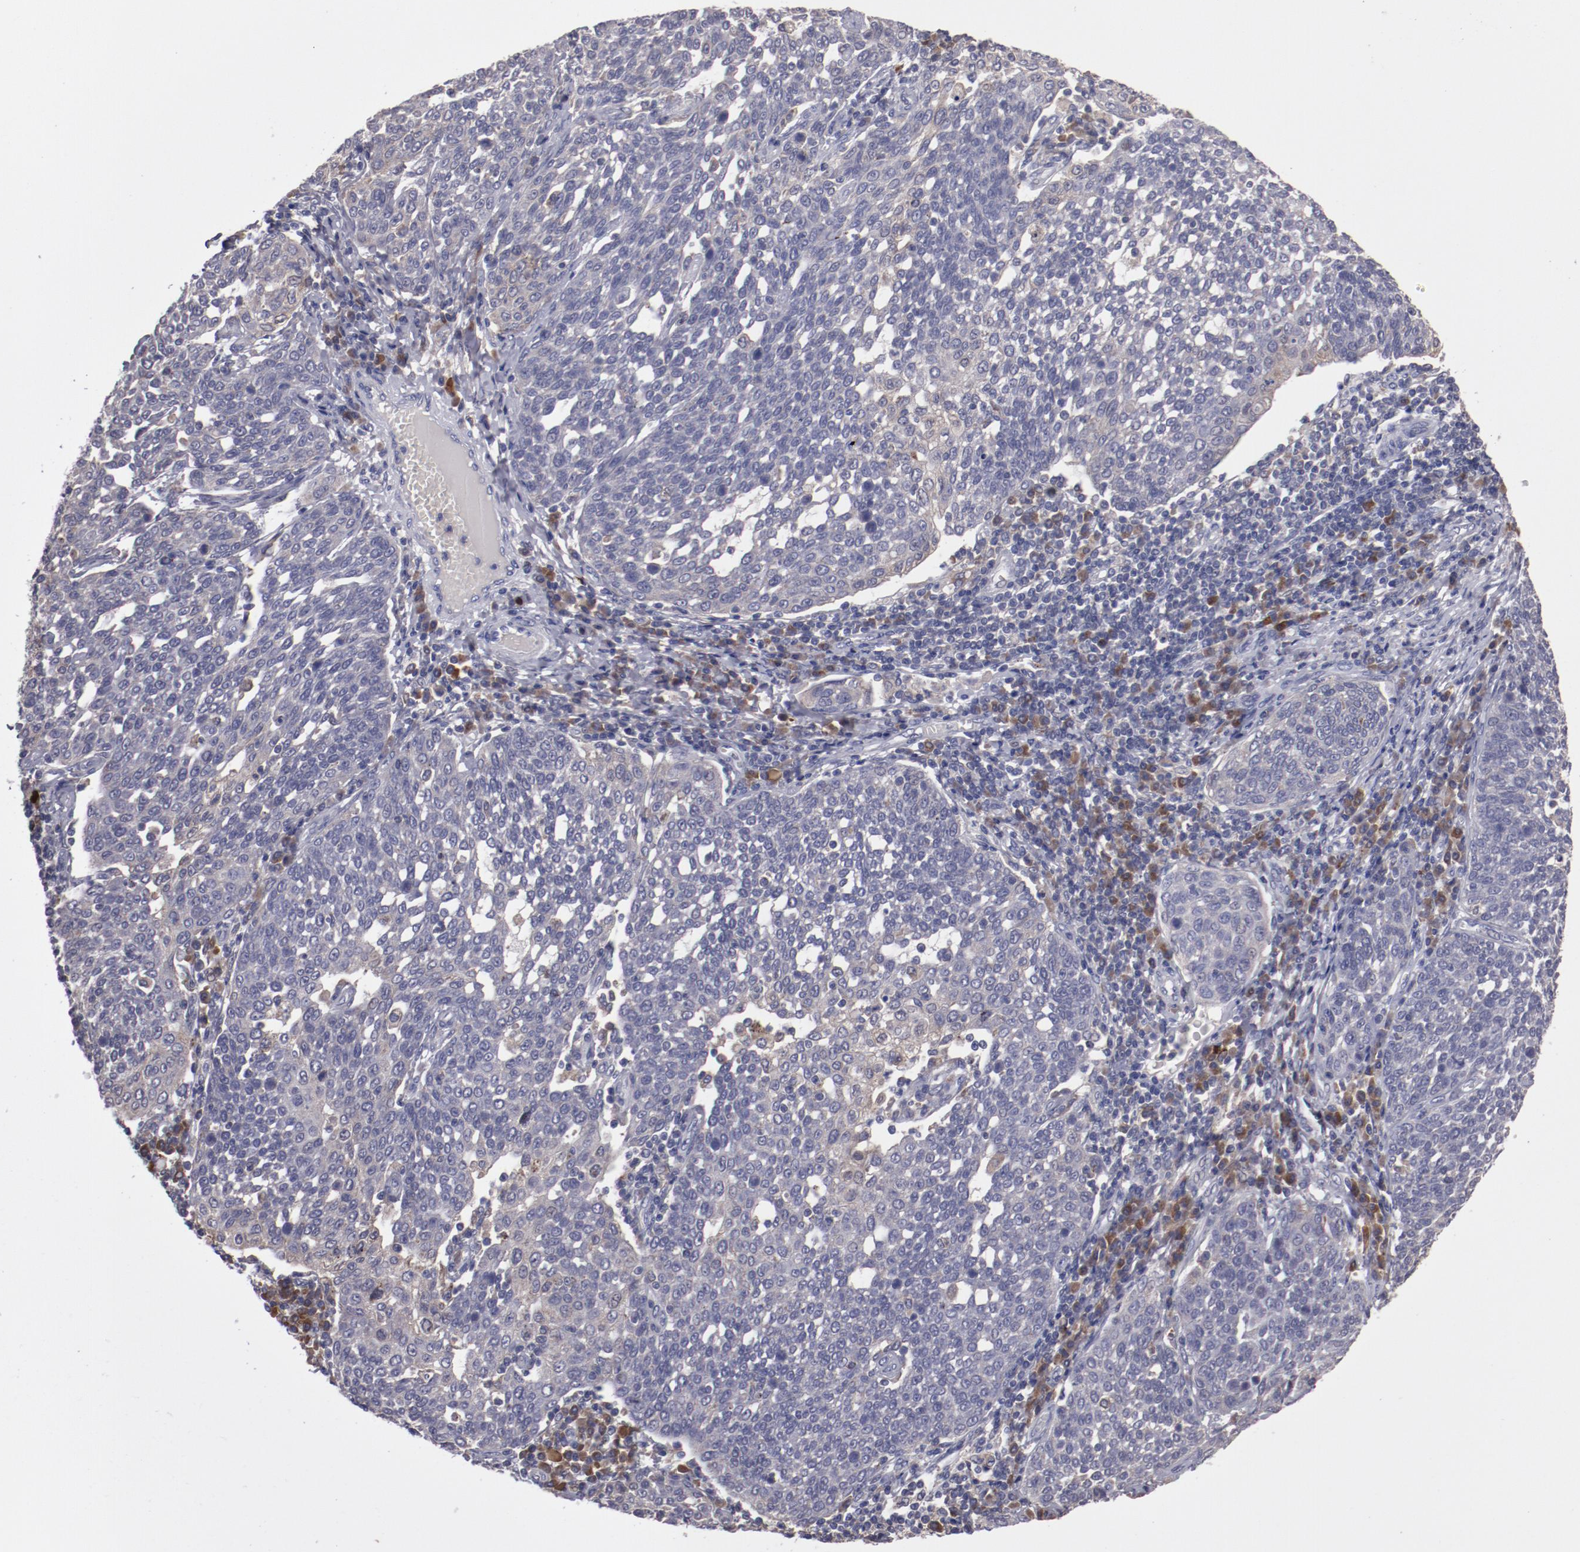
{"staining": {"intensity": "weak", "quantity": "<25%", "location": "cytoplasmic/membranous"}, "tissue": "cervical cancer", "cell_type": "Tumor cells", "image_type": "cancer", "snomed": [{"axis": "morphology", "description": "Squamous cell carcinoma, NOS"}, {"axis": "topography", "description": "Cervix"}], "caption": "Tumor cells are negative for brown protein staining in squamous cell carcinoma (cervical).", "gene": "IL12A", "patient": {"sex": "female", "age": 34}}